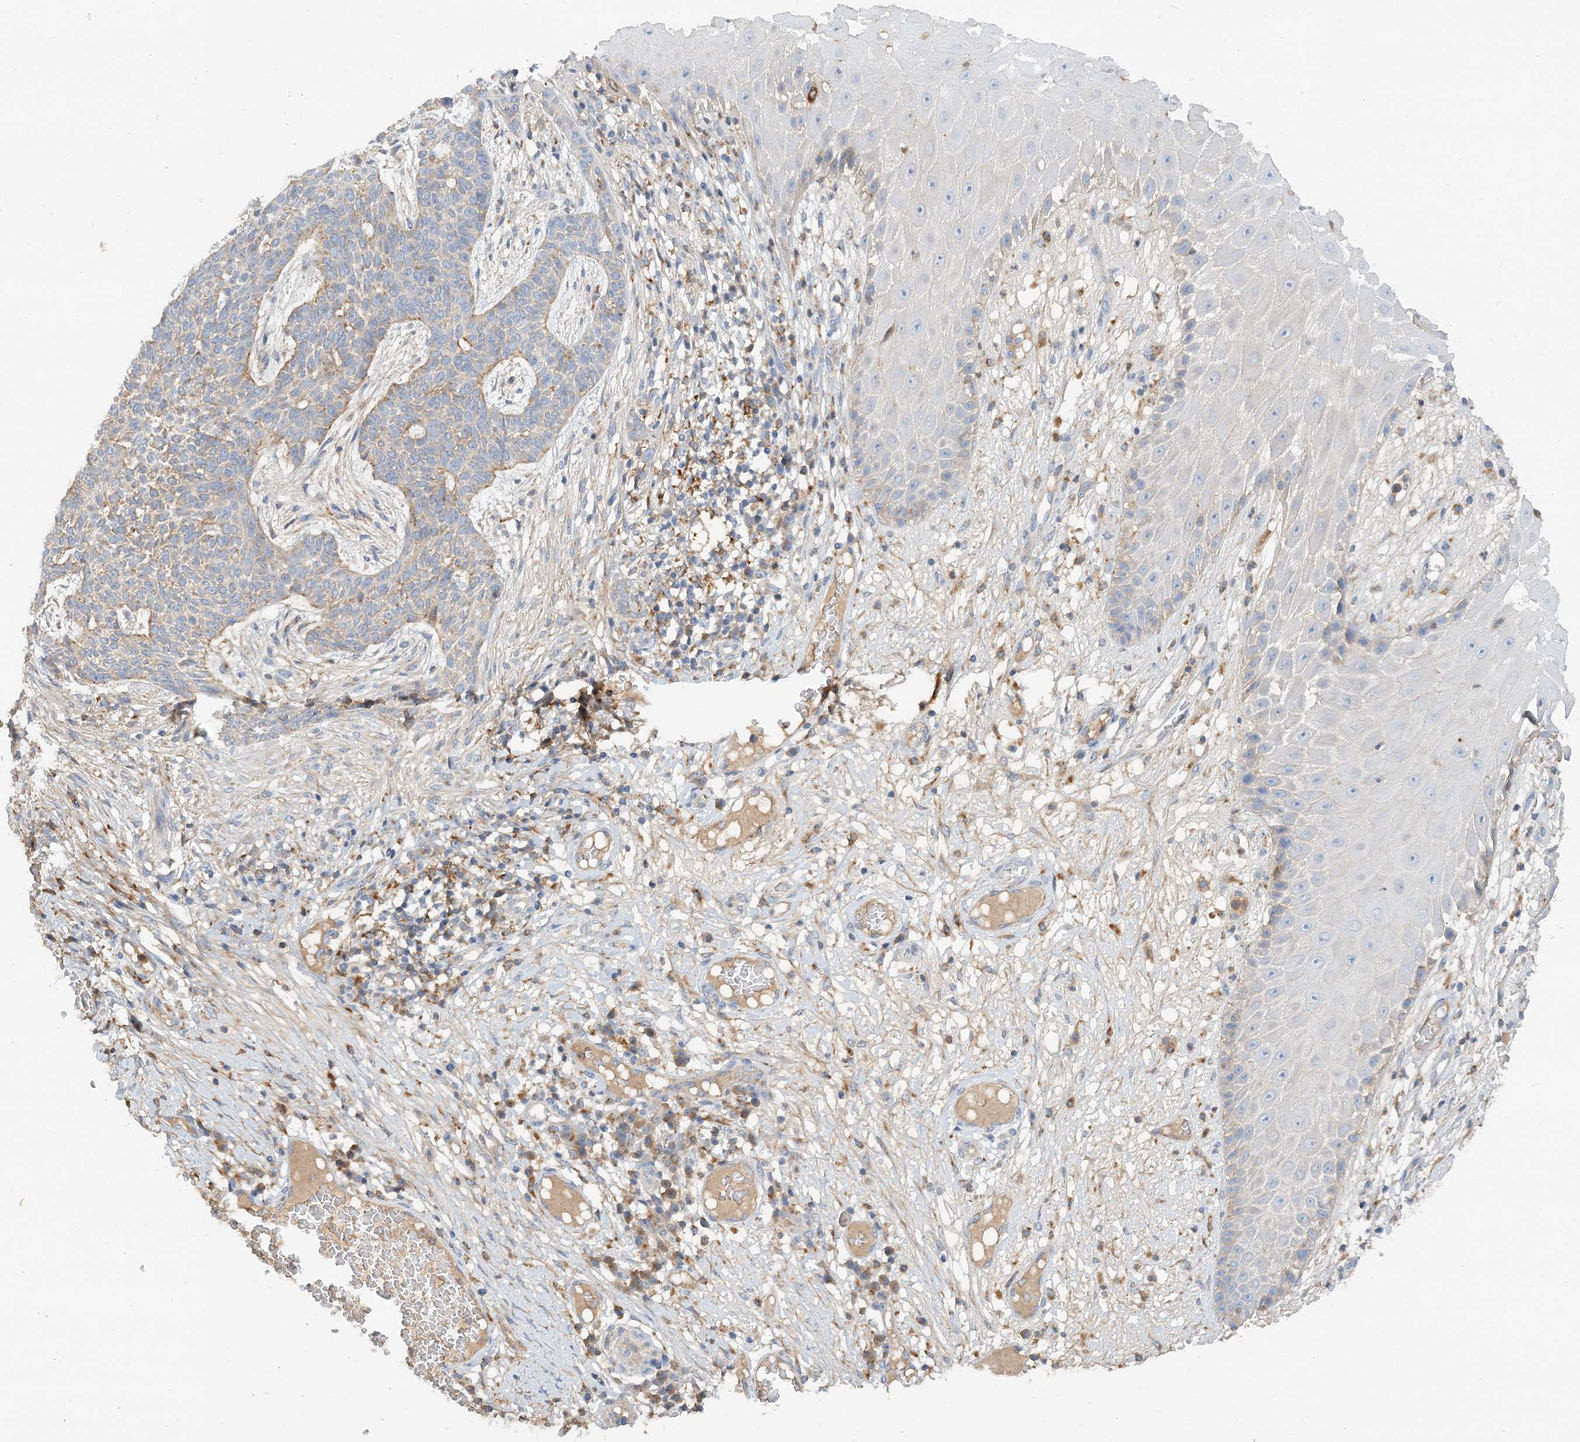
{"staining": {"intensity": "moderate", "quantity": "<25%", "location": "cytoplasmic/membranous"}, "tissue": "skin cancer", "cell_type": "Tumor cells", "image_type": "cancer", "snomed": [{"axis": "morphology", "description": "Normal tissue, NOS"}, {"axis": "morphology", "description": "Basal cell carcinoma"}, {"axis": "topography", "description": "Skin"}], "caption": "Immunohistochemical staining of human skin cancer (basal cell carcinoma) displays moderate cytoplasmic/membranous protein expression in approximately <25% of tumor cells.", "gene": "GRINA", "patient": {"sex": "male", "age": 64}}